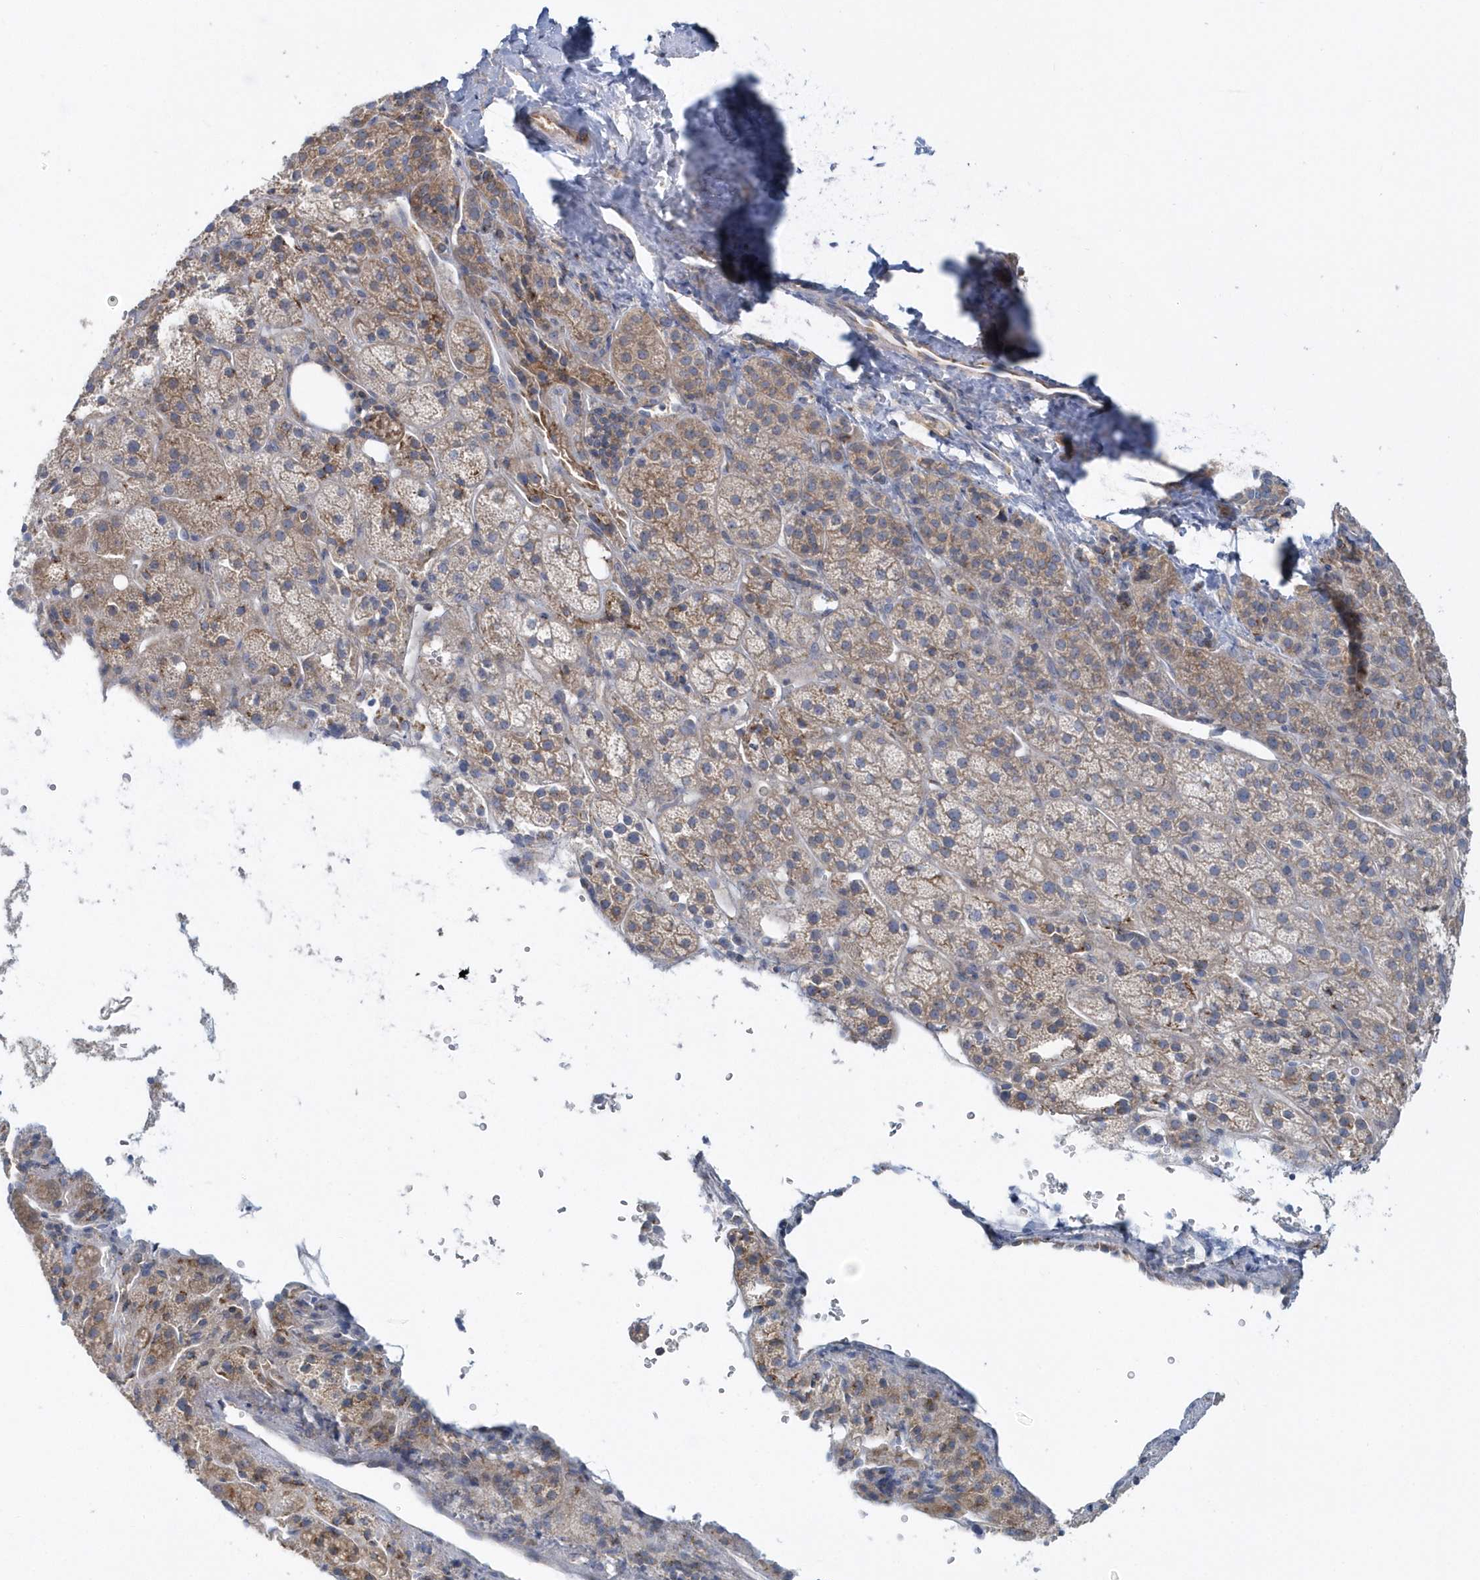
{"staining": {"intensity": "weak", "quantity": "25%-75%", "location": "cytoplasmic/membranous"}, "tissue": "adrenal gland", "cell_type": "Glandular cells", "image_type": "normal", "snomed": [{"axis": "morphology", "description": "Normal tissue, NOS"}, {"axis": "topography", "description": "Adrenal gland"}], "caption": "Weak cytoplasmic/membranous expression for a protein is present in about 25%-75% of glandular cells of normal adrenal gland using immunohistochemistry.", "gene": "EIF3C", "patient": {"sex": "female", "age": 57}}